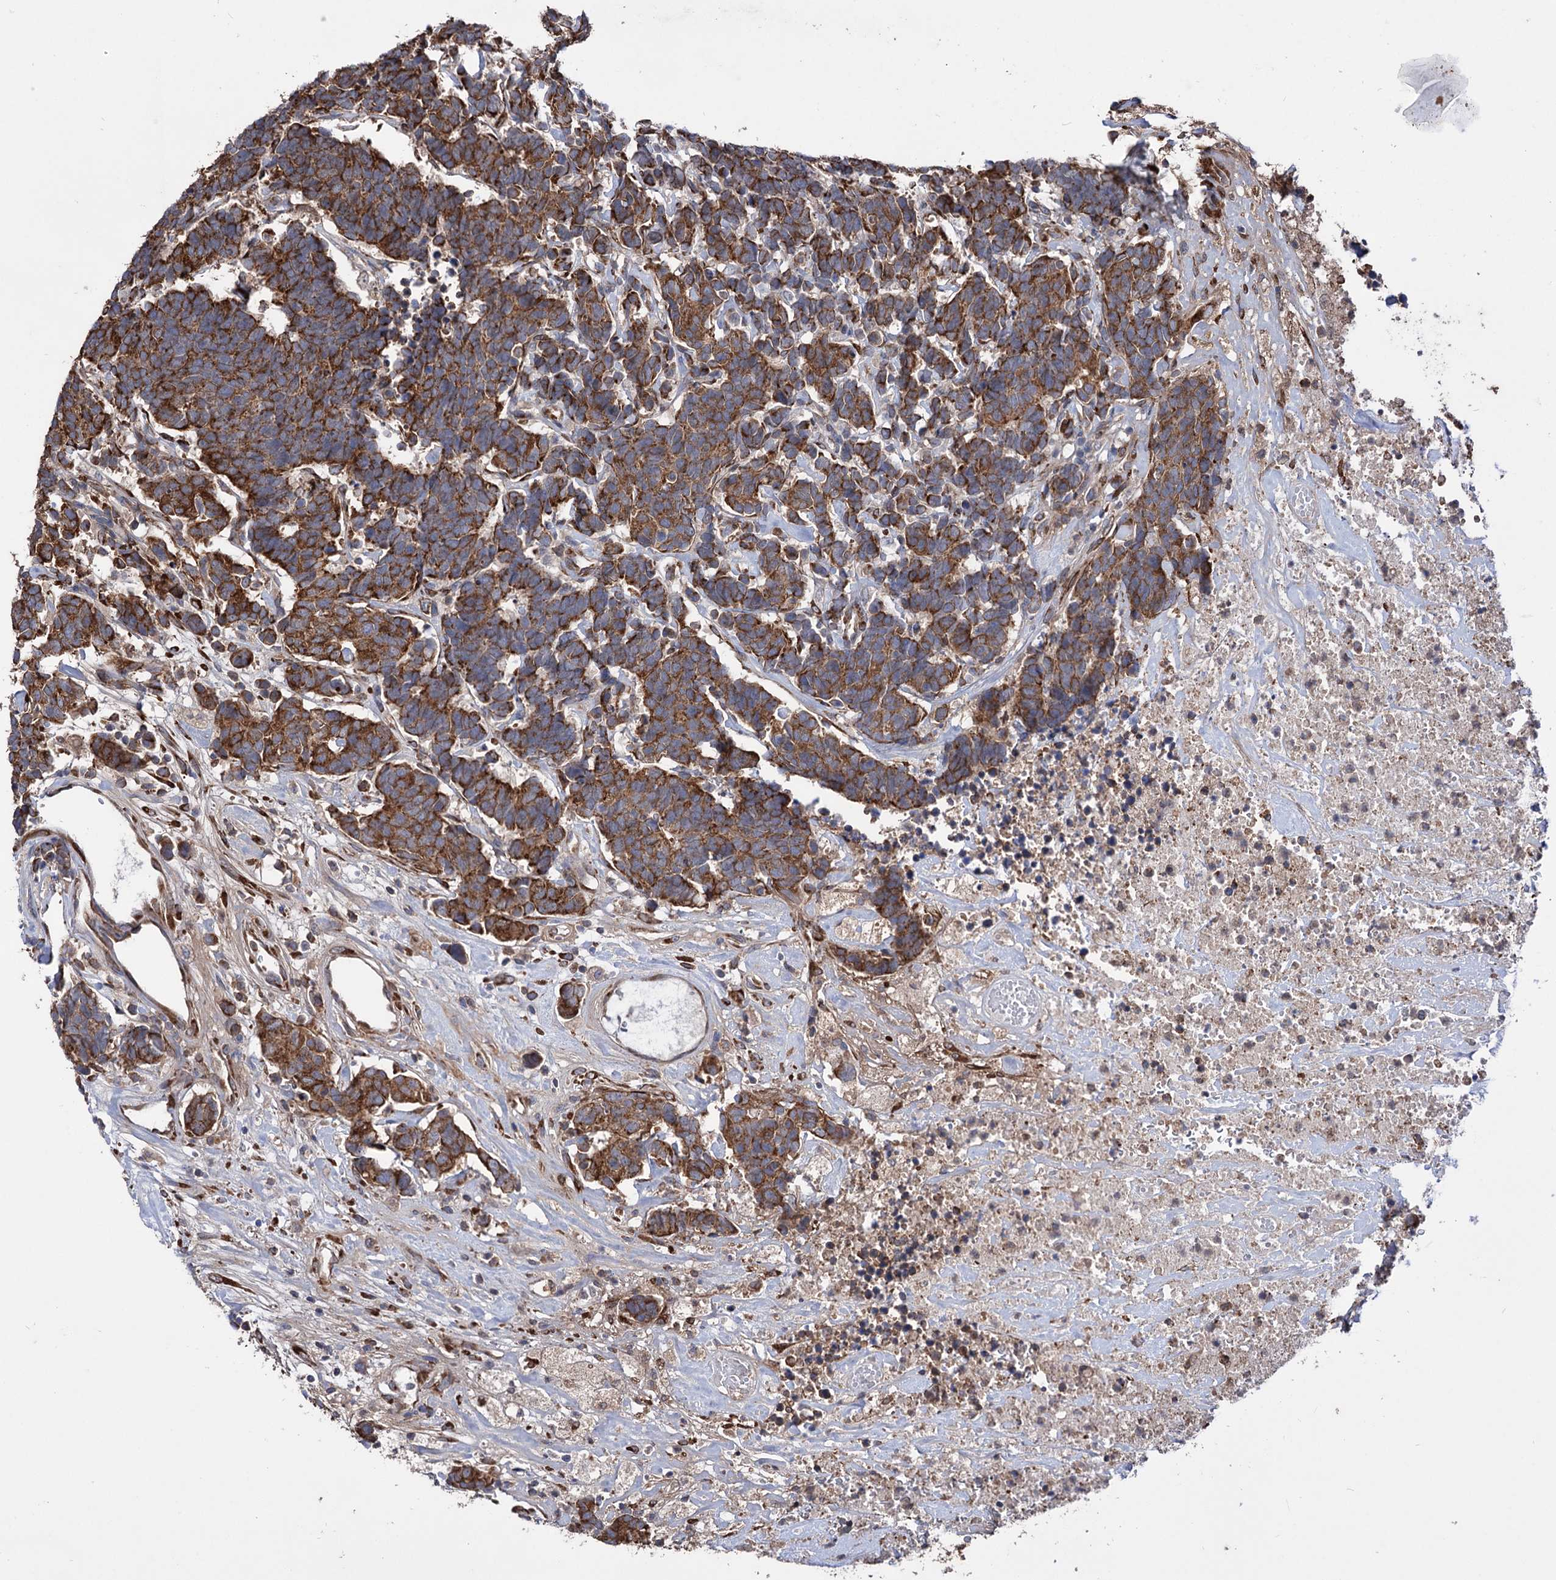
{"staining": {"intensity": "moderate", "quantity": ">75%", "location": "cytoplasmic/membranous"}, "tissue": "carcinoid", "cell_type": "Tumor cells", "image_type": "cancer", "snomed": [{"axis": "morphology", "description": "Carcinoma, NOS"}, {"axis": "morphology", "description": "Carcinoid, malignant, NOS"}, {"axis": "topography", "description": "Urinary bladder"}], "caption": "Moderate cytoplasmic/membranous protein positivity is present in about >75% of tumor cells in carcinoid.", "gene": "CDAN1", "patient": {"sex": "male", "age": 57}}